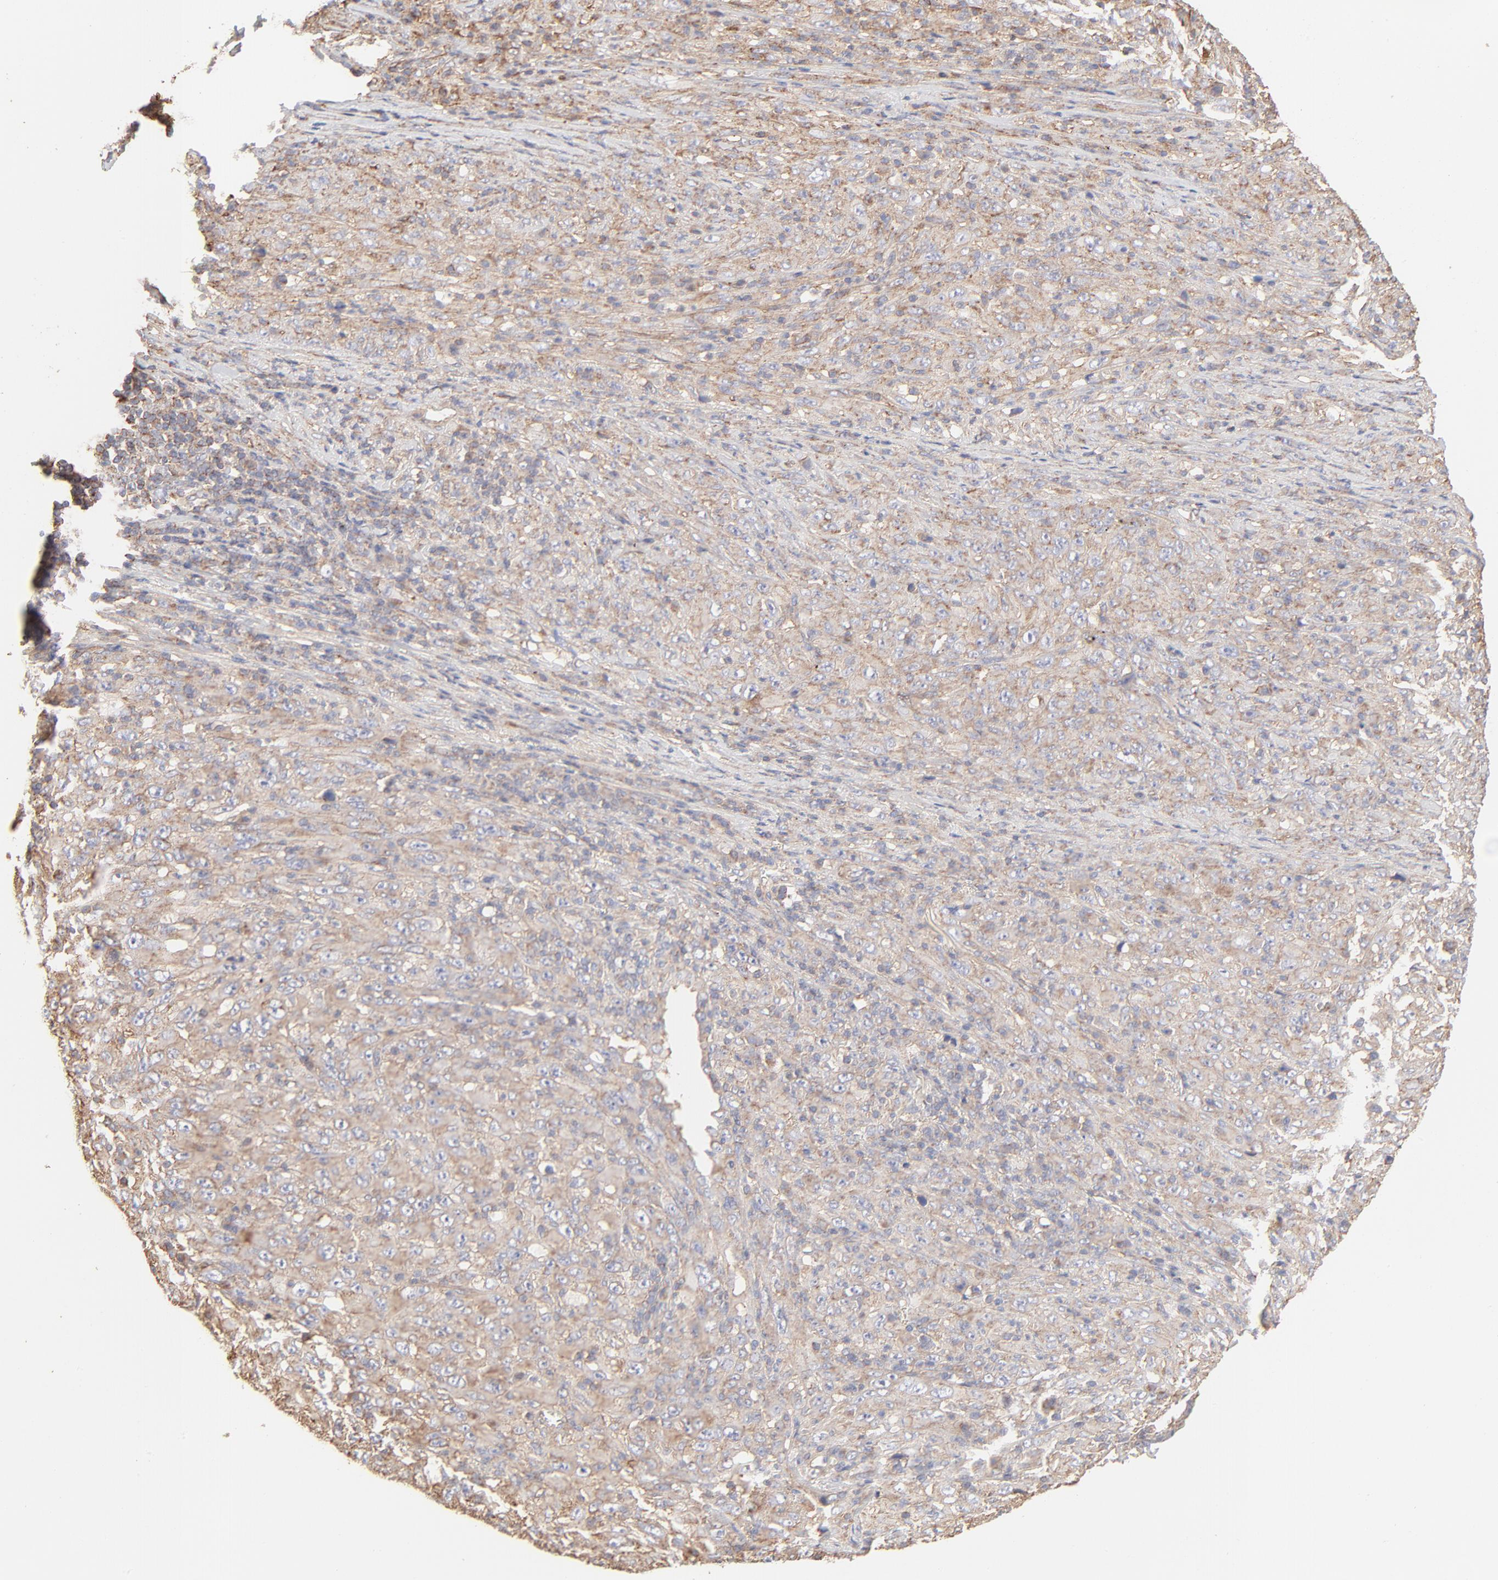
{"staining": {"intensity": "moderate", "quantity": ">75%", "location": "cytoplasmic/membranous"}, "tissue": "melanoma", "cell_type": "Tumor cells", "image_type": "cancer", "snomed": [{"axis": "morphology", "description": "Malignant melanoma, Metastatic site"}, {"axis": "topography", "description": "Skin"}], "caption": "Immunohistochemical staining of human malignant melanoma (metastatic site) exhibits medium levels of moderate cytoplasmic/membranous protein expression in about >75% of tumor cells.", "gene": "CLTB", "patient": {"sex": "female", "age": 56}}